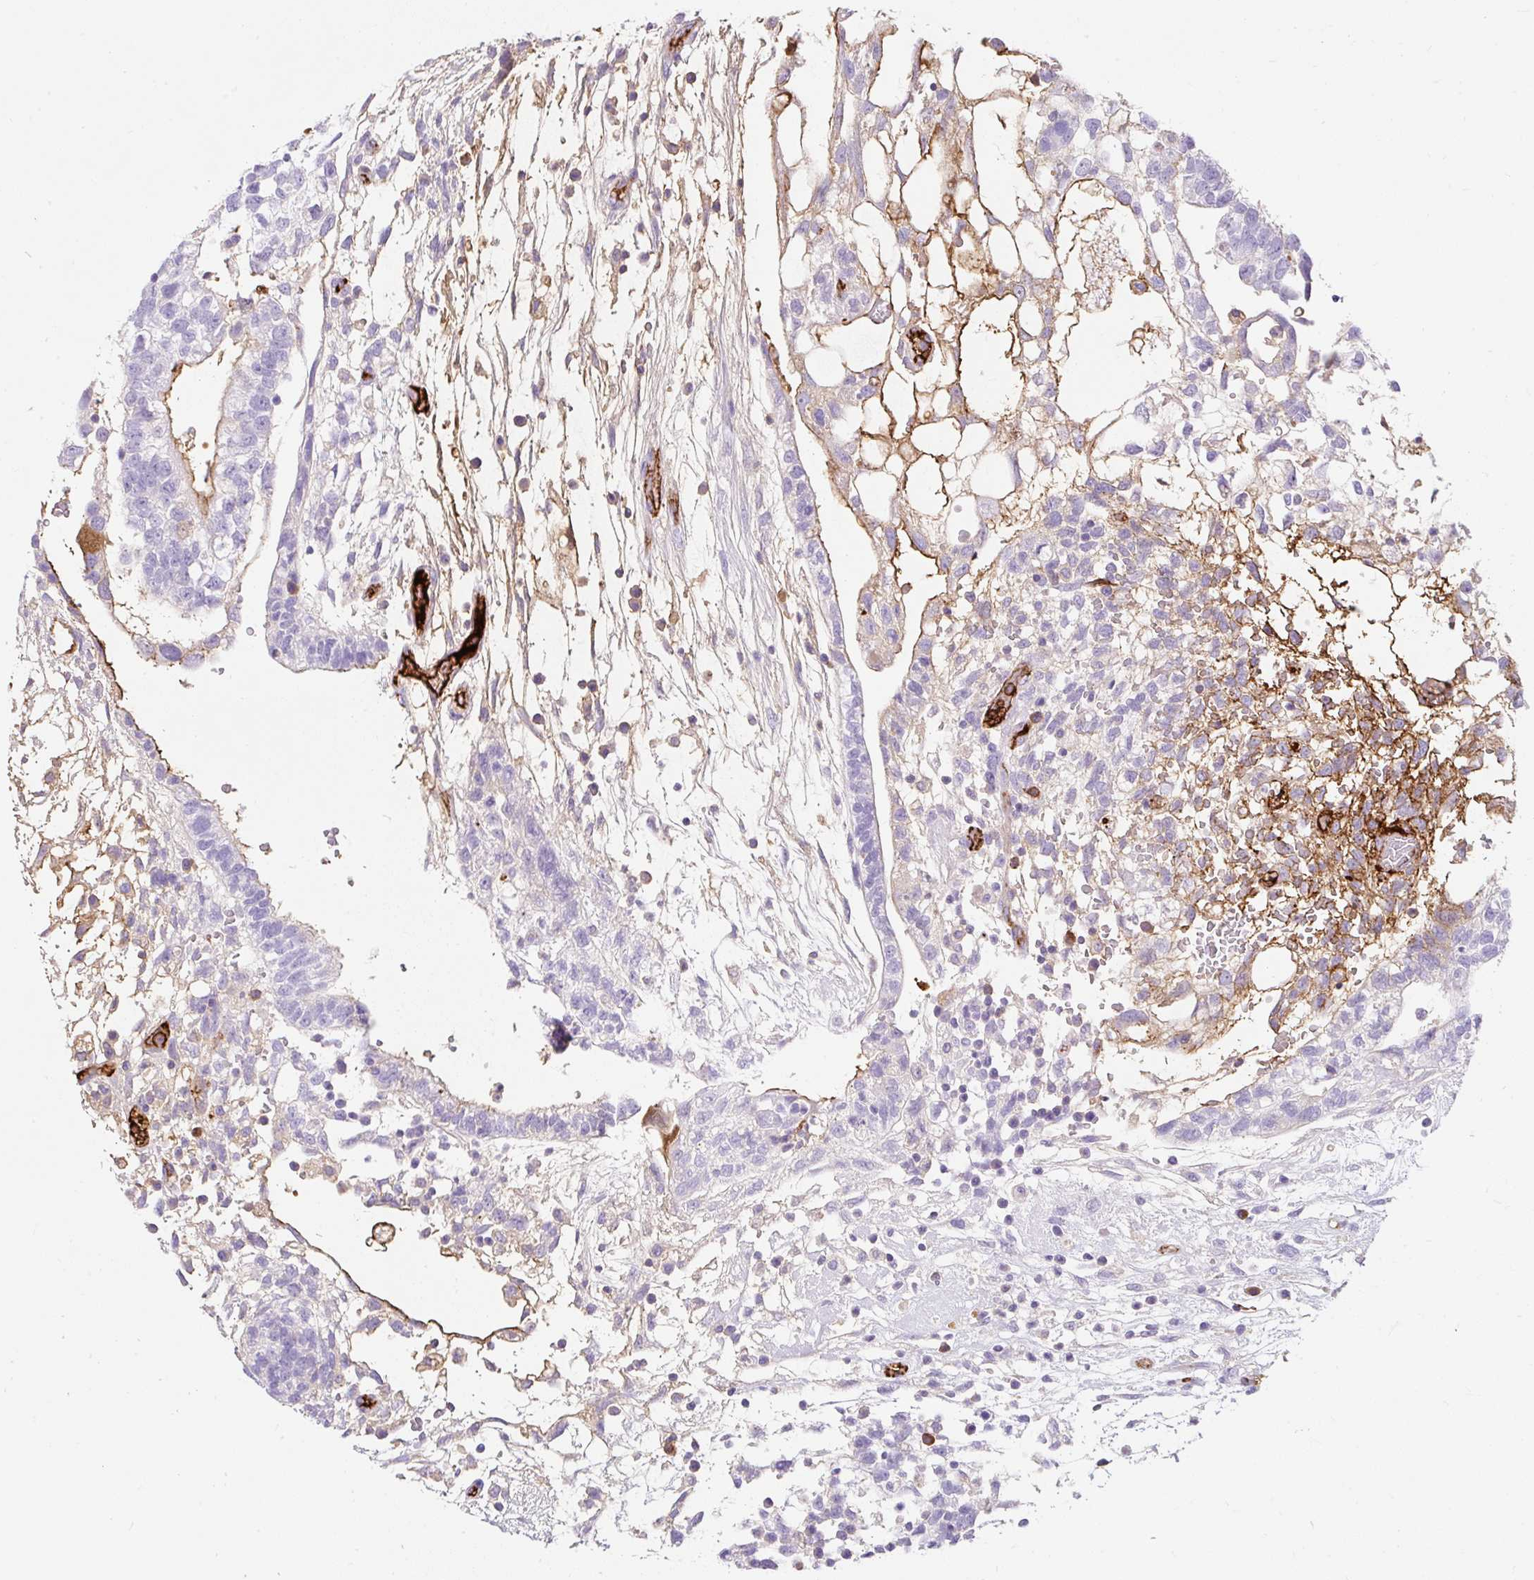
{"staining": {"intensity": "negative", "quantity": "none", "location": "none"}, "tissue": "testis cancer", "cell_type": "Tumor cells", "image_type": "cancer", "snomed": [{"axis": "morphology", "description": "Carcinoma, Embryonal, NOS"}, {"axis": "topography", "description": "Testis"}], "caption": "High magnification brightfield microscopy of testis cancer stained with DAB (3,3'-diaminobenzidine) (brown) and counterstained with hematoxylin (blue): tumor cells show no significant expression.", "gene": "APOC4-APOC2", "patient": {"sex": "male", "age": 32}}